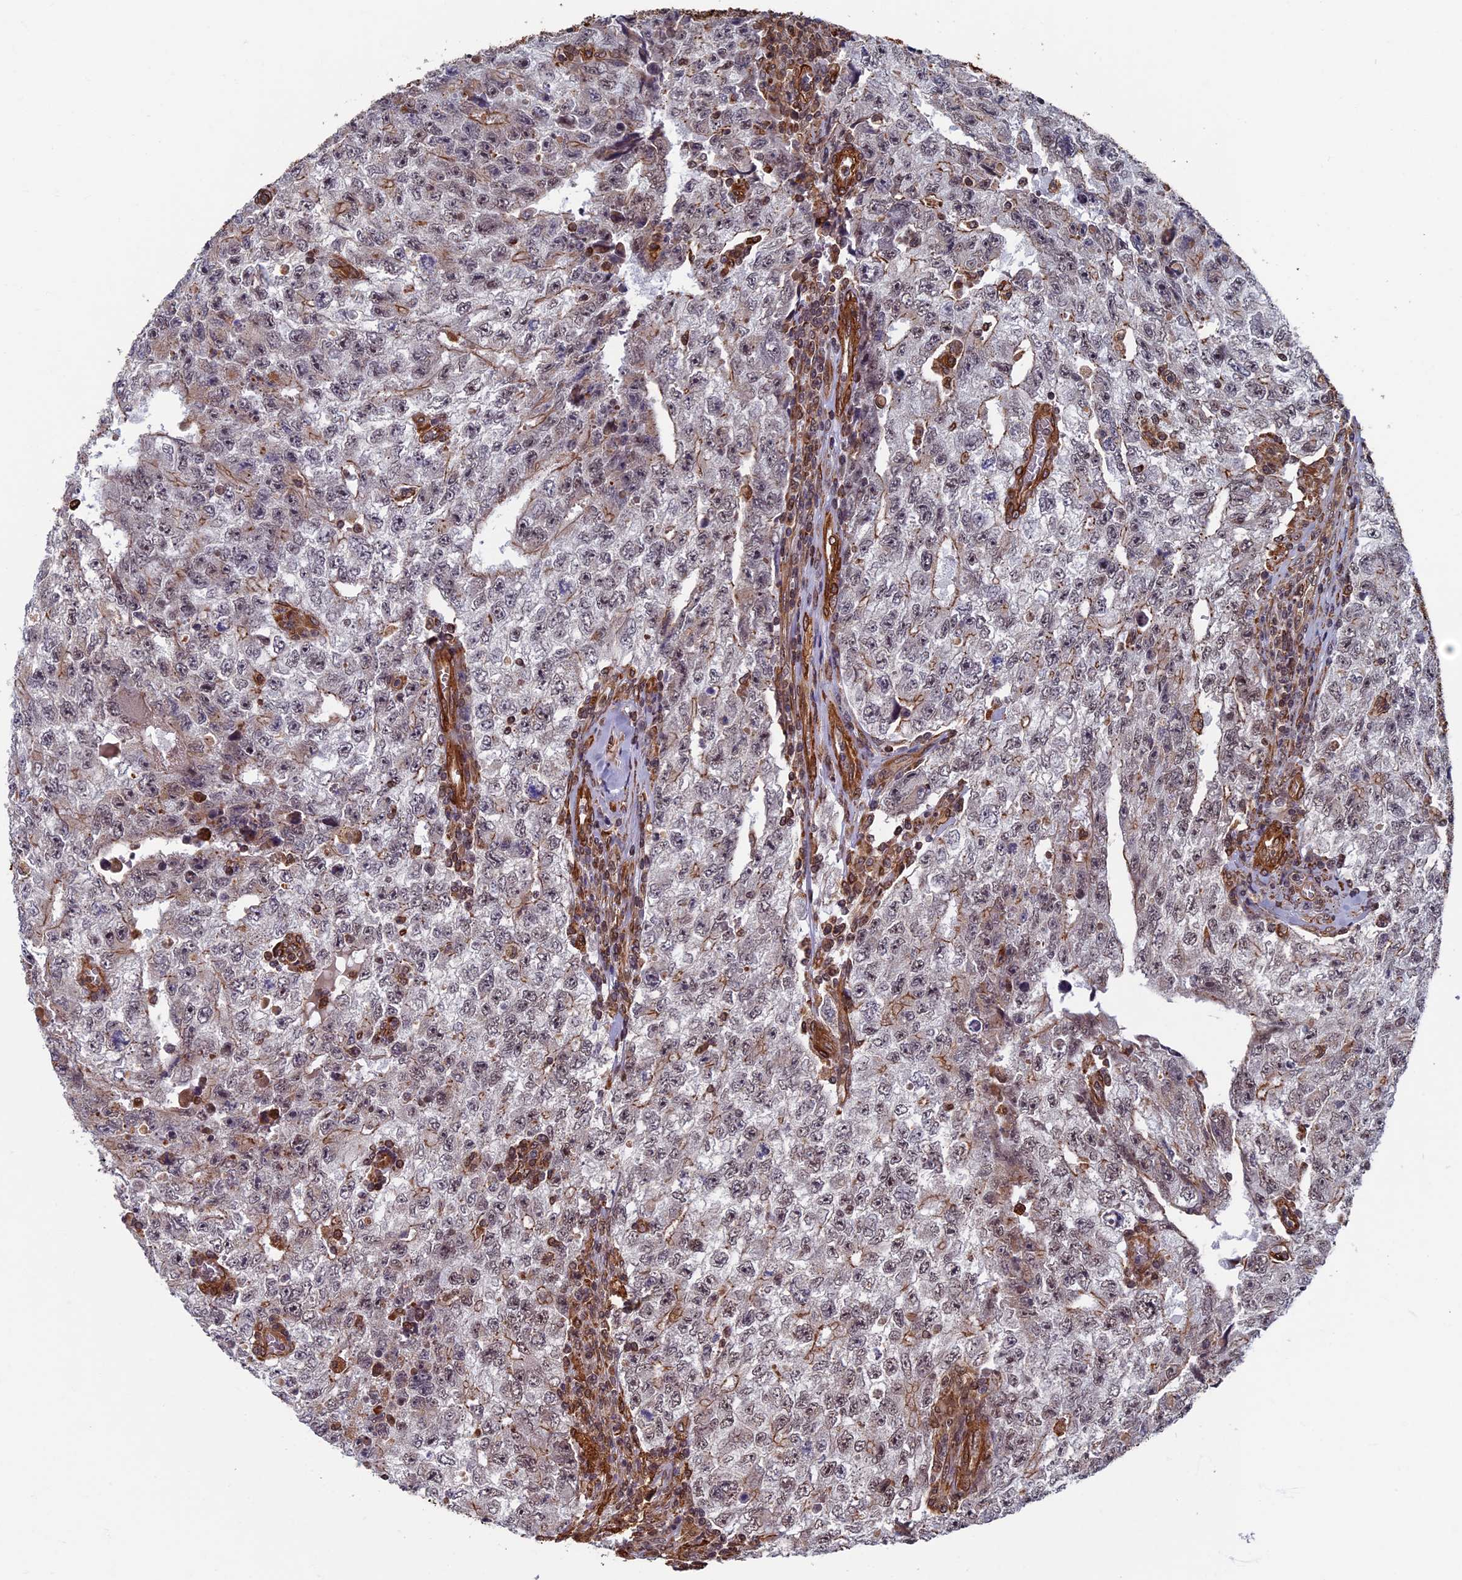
{"staining": {"intensity": "weak", "quantity": "<25%", "location": "nuclear"}, "tissue": "testis cancer", "cell_type": "Tumor cells", "image_type": "cancer", "snomed": [{"axis": "morphology", "description": "Carcinoma, Embryonal, NOS"}, {"axis": "topography", "description": "Testis"}], "caption": "Immunohistochemistry (IHC) histopathology image of testis cancer stained for a protein (brown), which reveals no positivity in tumor cells.", "gene": "CTDP1", "patient": {"sex": "male", "age": 17}}